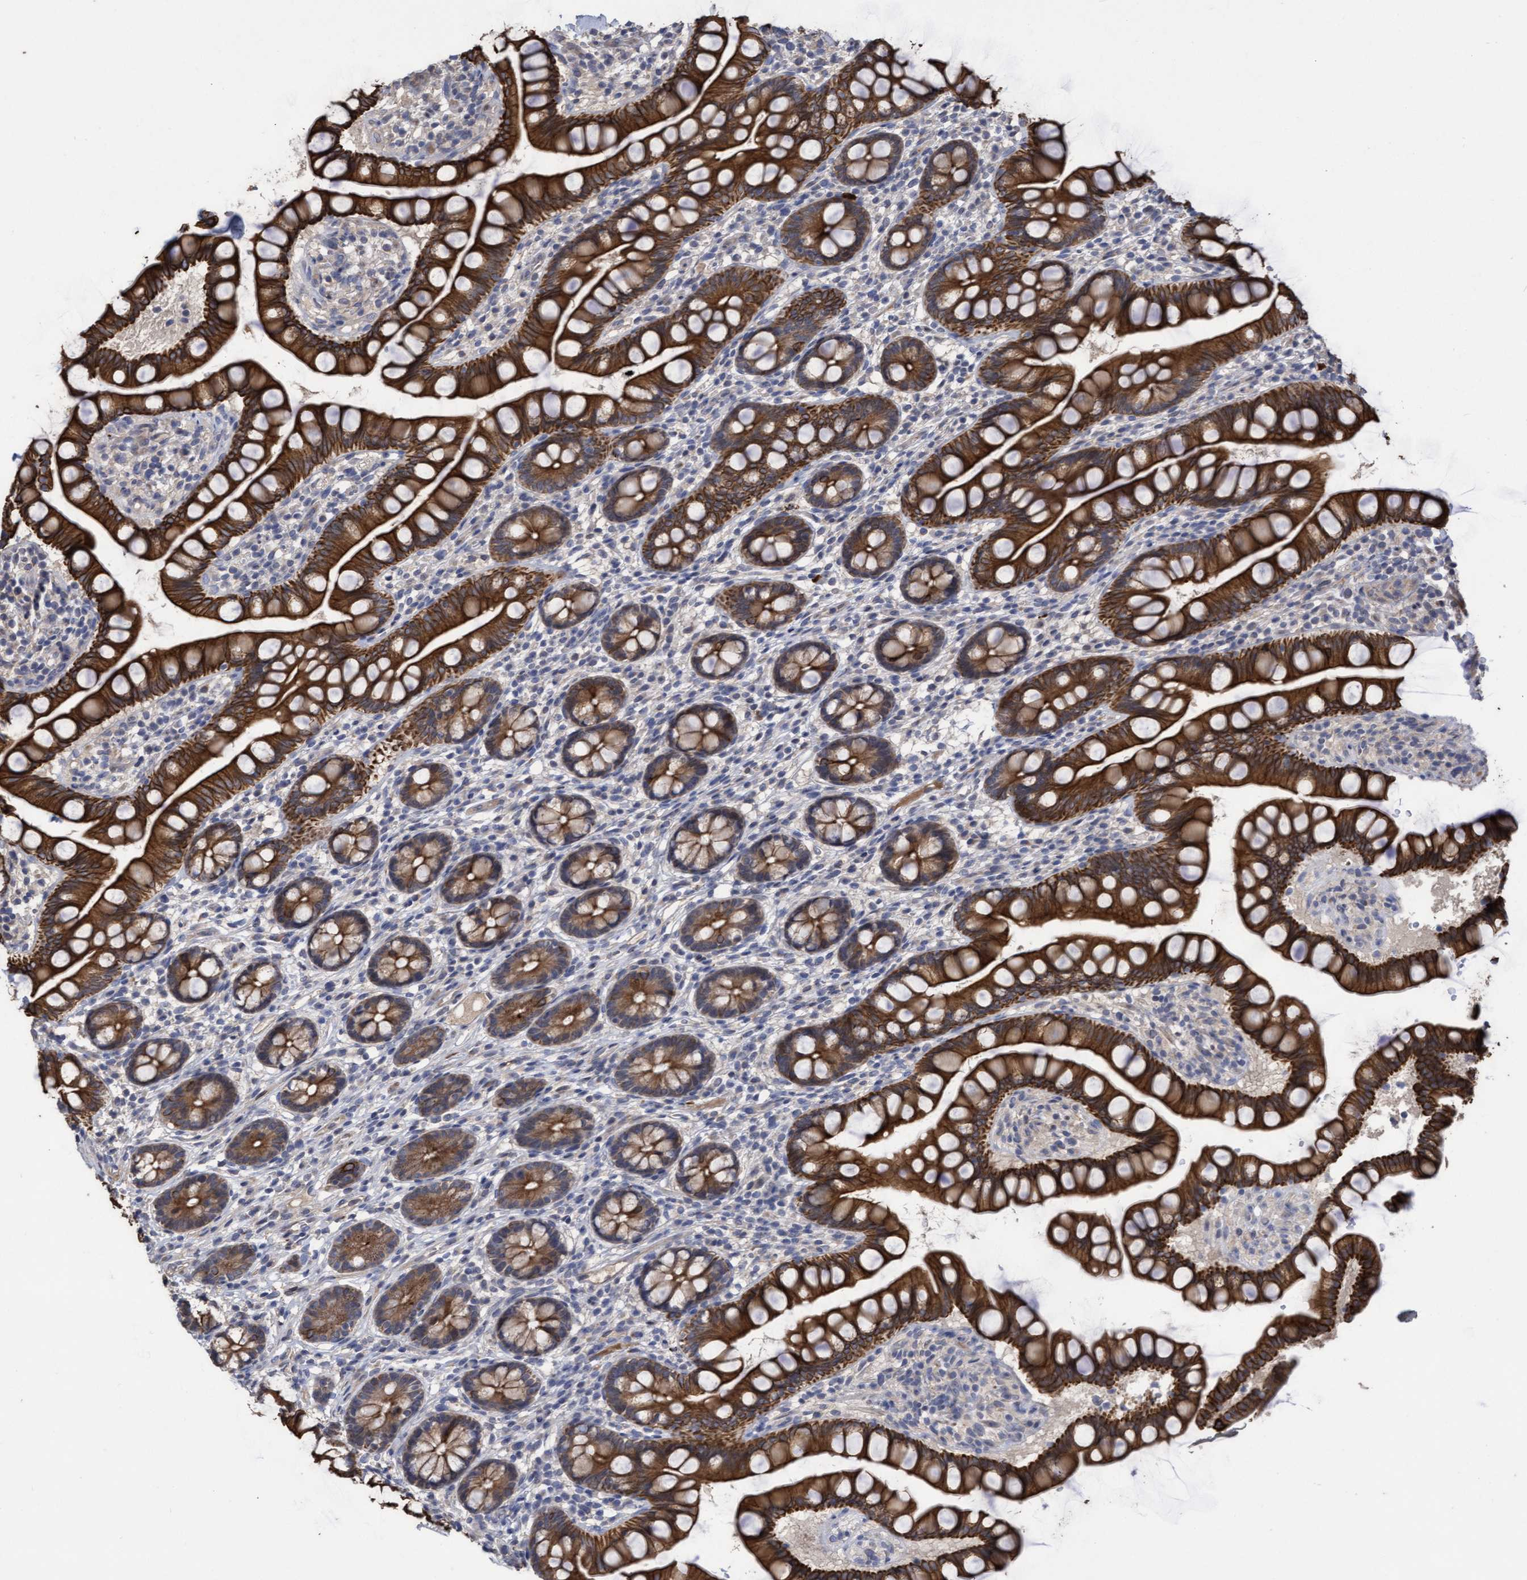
{"staining": {"intensity": "strong", "quantity": ">75%", "location": "cytoplasmic/membranous"}, "tissue": "small intestine", "cell_type": "Glandular cells", "image_type": "normal", "snomed": [{"axis": "morphology", "description": "Normal tissue, NOS"}, {"axis": "topography", "description": "Small intestine"}], "caption": "Strong cytoplasmic/membranous staining is present in approximately >75% of glandular cells in benign small intestine. The protein of interest is stained brown, and the nuclei are stained in blue (DAB IHC with brightfield microscopy, high magnification).", "gene": "KRT24", "patient": {"sex": "female", "age": 84}}